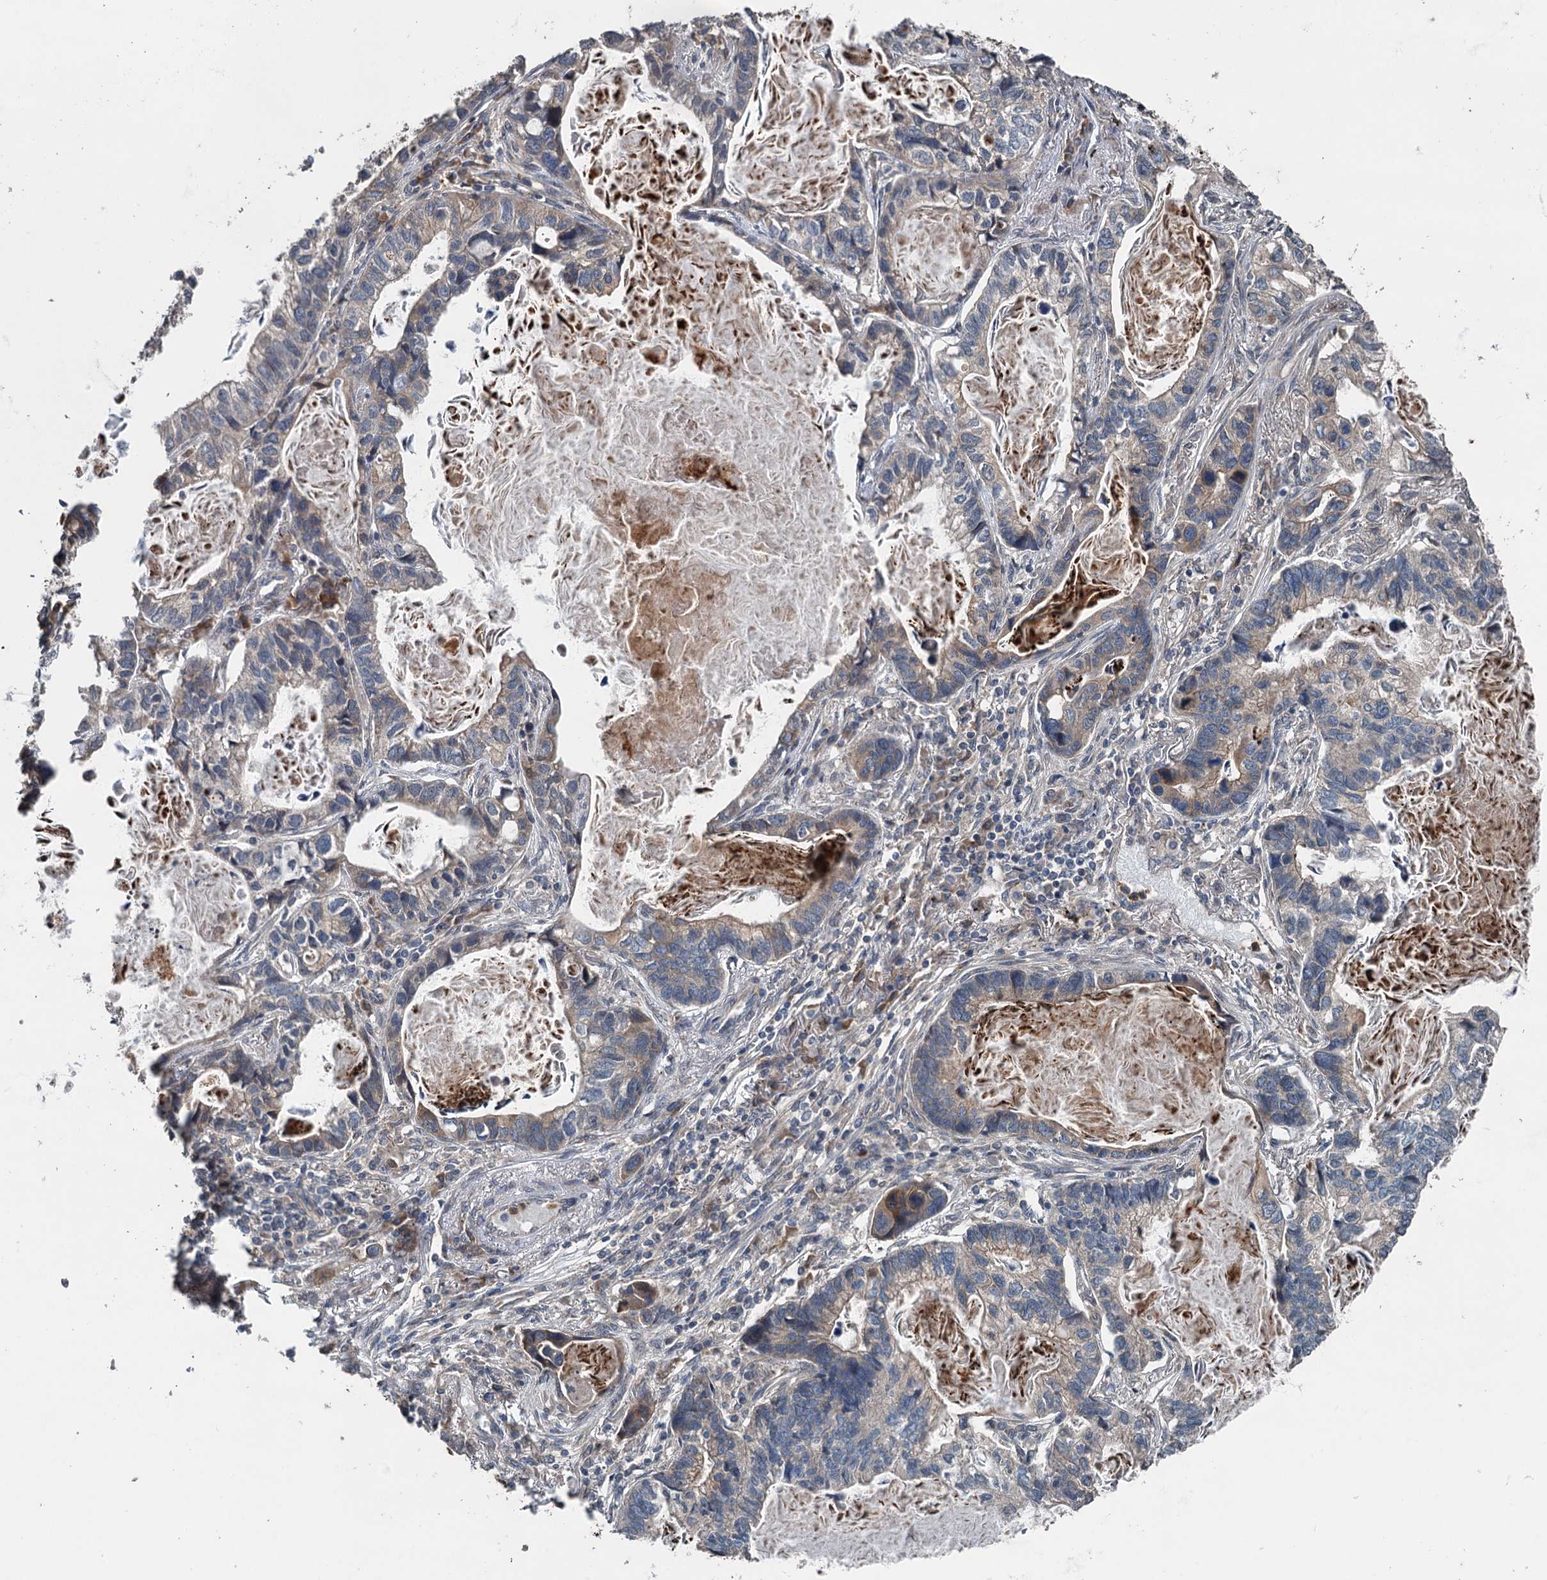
{"staining": {"intensity": "weak", "quantity": "<25%", "location": "cytoplasmic/membranous"}, "tissue": "lung cancer", "cell_type": "Tumor cells", "image_type": "cancer", "snomed": [{"axis": "morphology", "description": "Adenocarcinoma, NOS"}, {"axis": "topography", "description": "Lung"}], "caption": "Human lung cancer stained for a protein using immunohistochemistry displays no expression in tumor cells.", "gene": "N4BP2L2", "patient": {"sex": "male", "age": 67}}